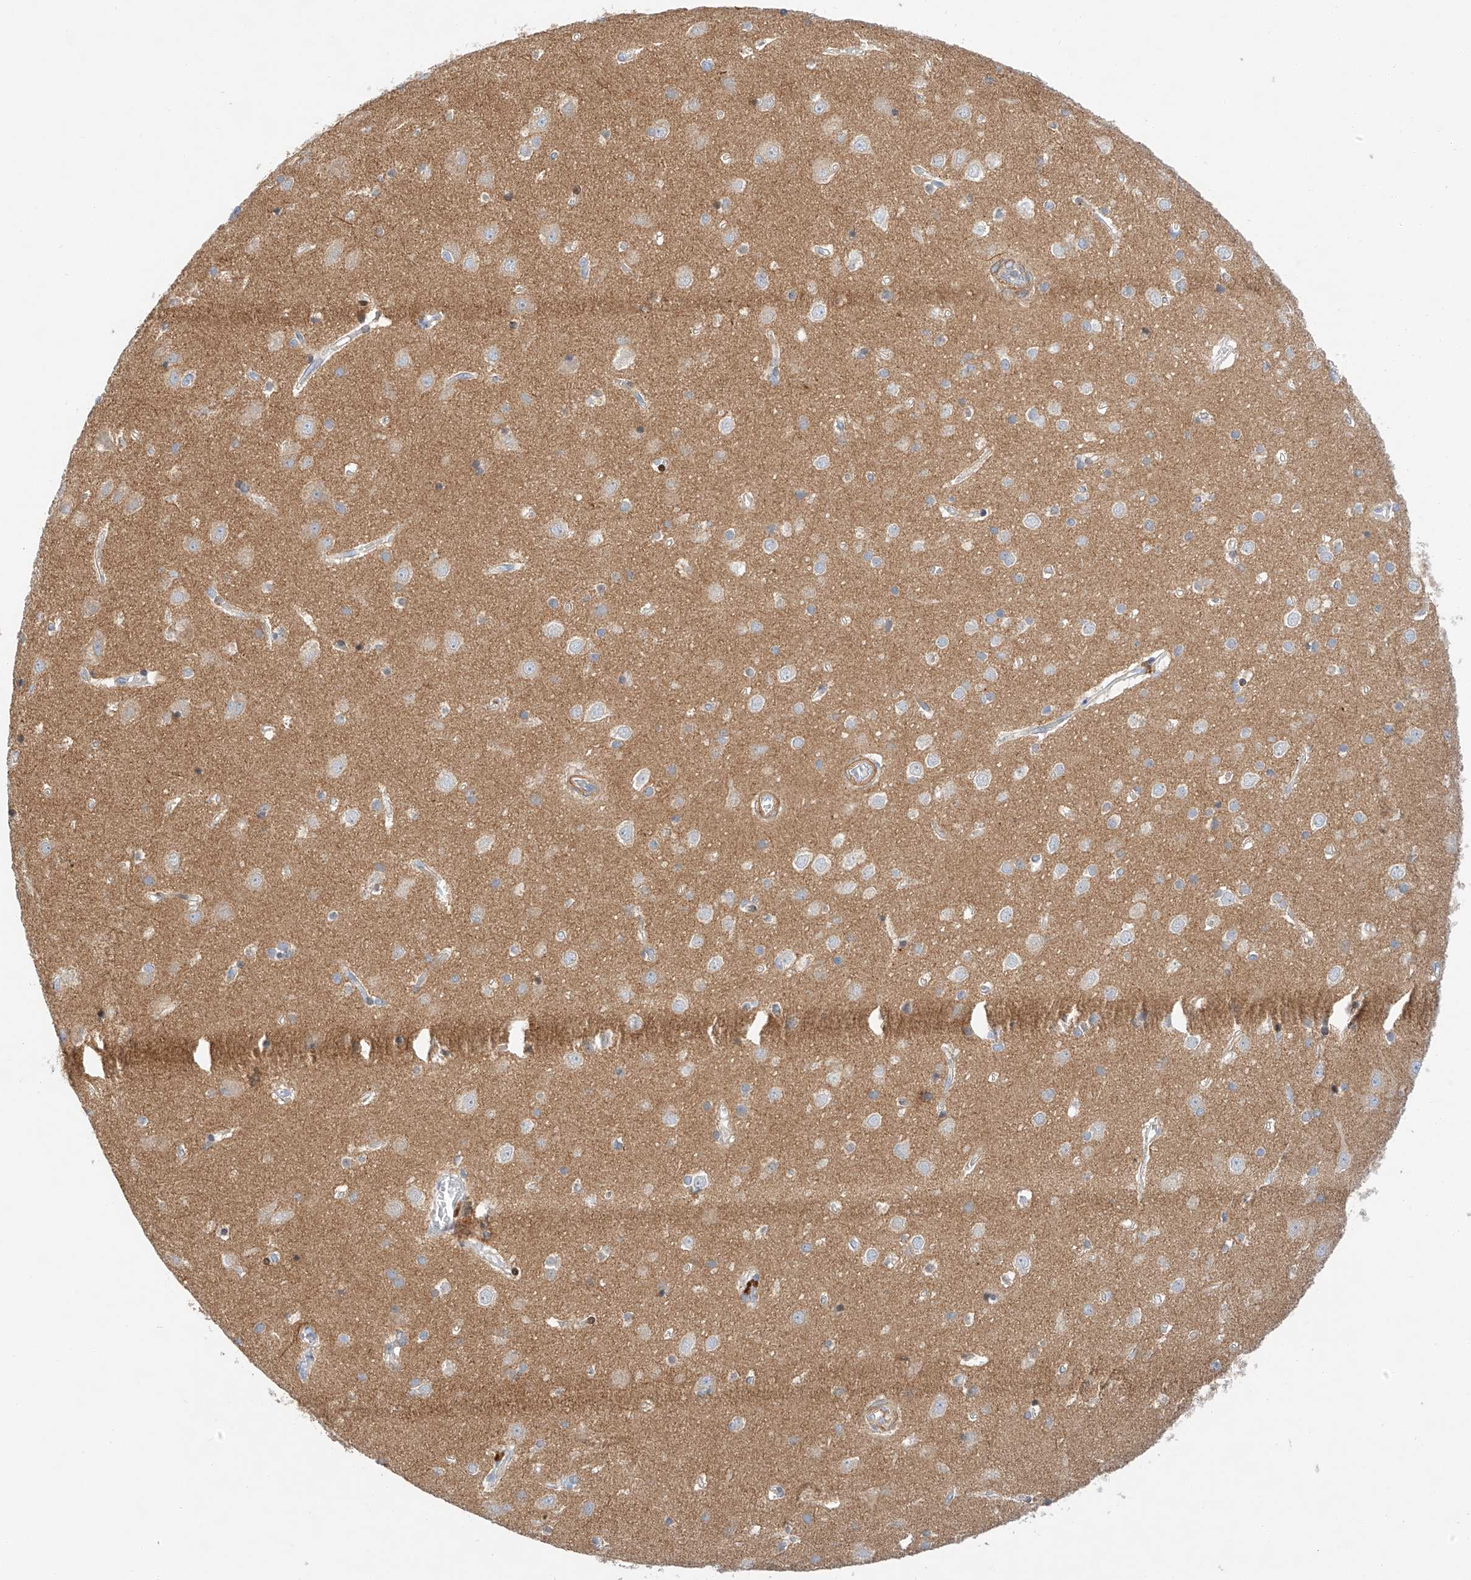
{"staining": {"intensity": "weak", "quantity": "25%-75%", "location": "cytoplasmic/membranous"}, "tissue": "cerebral cortex", "cell_type": "Endothelial cells", "image_type": "normal", "snomed": [{"axis": "morphology", "description": "Normal tissue, NOS"}, {"axis": "topography", "description": "Cerebral cortex"}], "caption": "A high-resolution image shows immunohistochemistry staining of normal cerebral cortex, which shows weak cytoplasmic/membranous expression in approximately 25%-75% of endothelial cells. (IHC, brightfield microscopy, high magnification).", "gene": "C6orf118", "patient": {"sex": "male", "age": 54}}